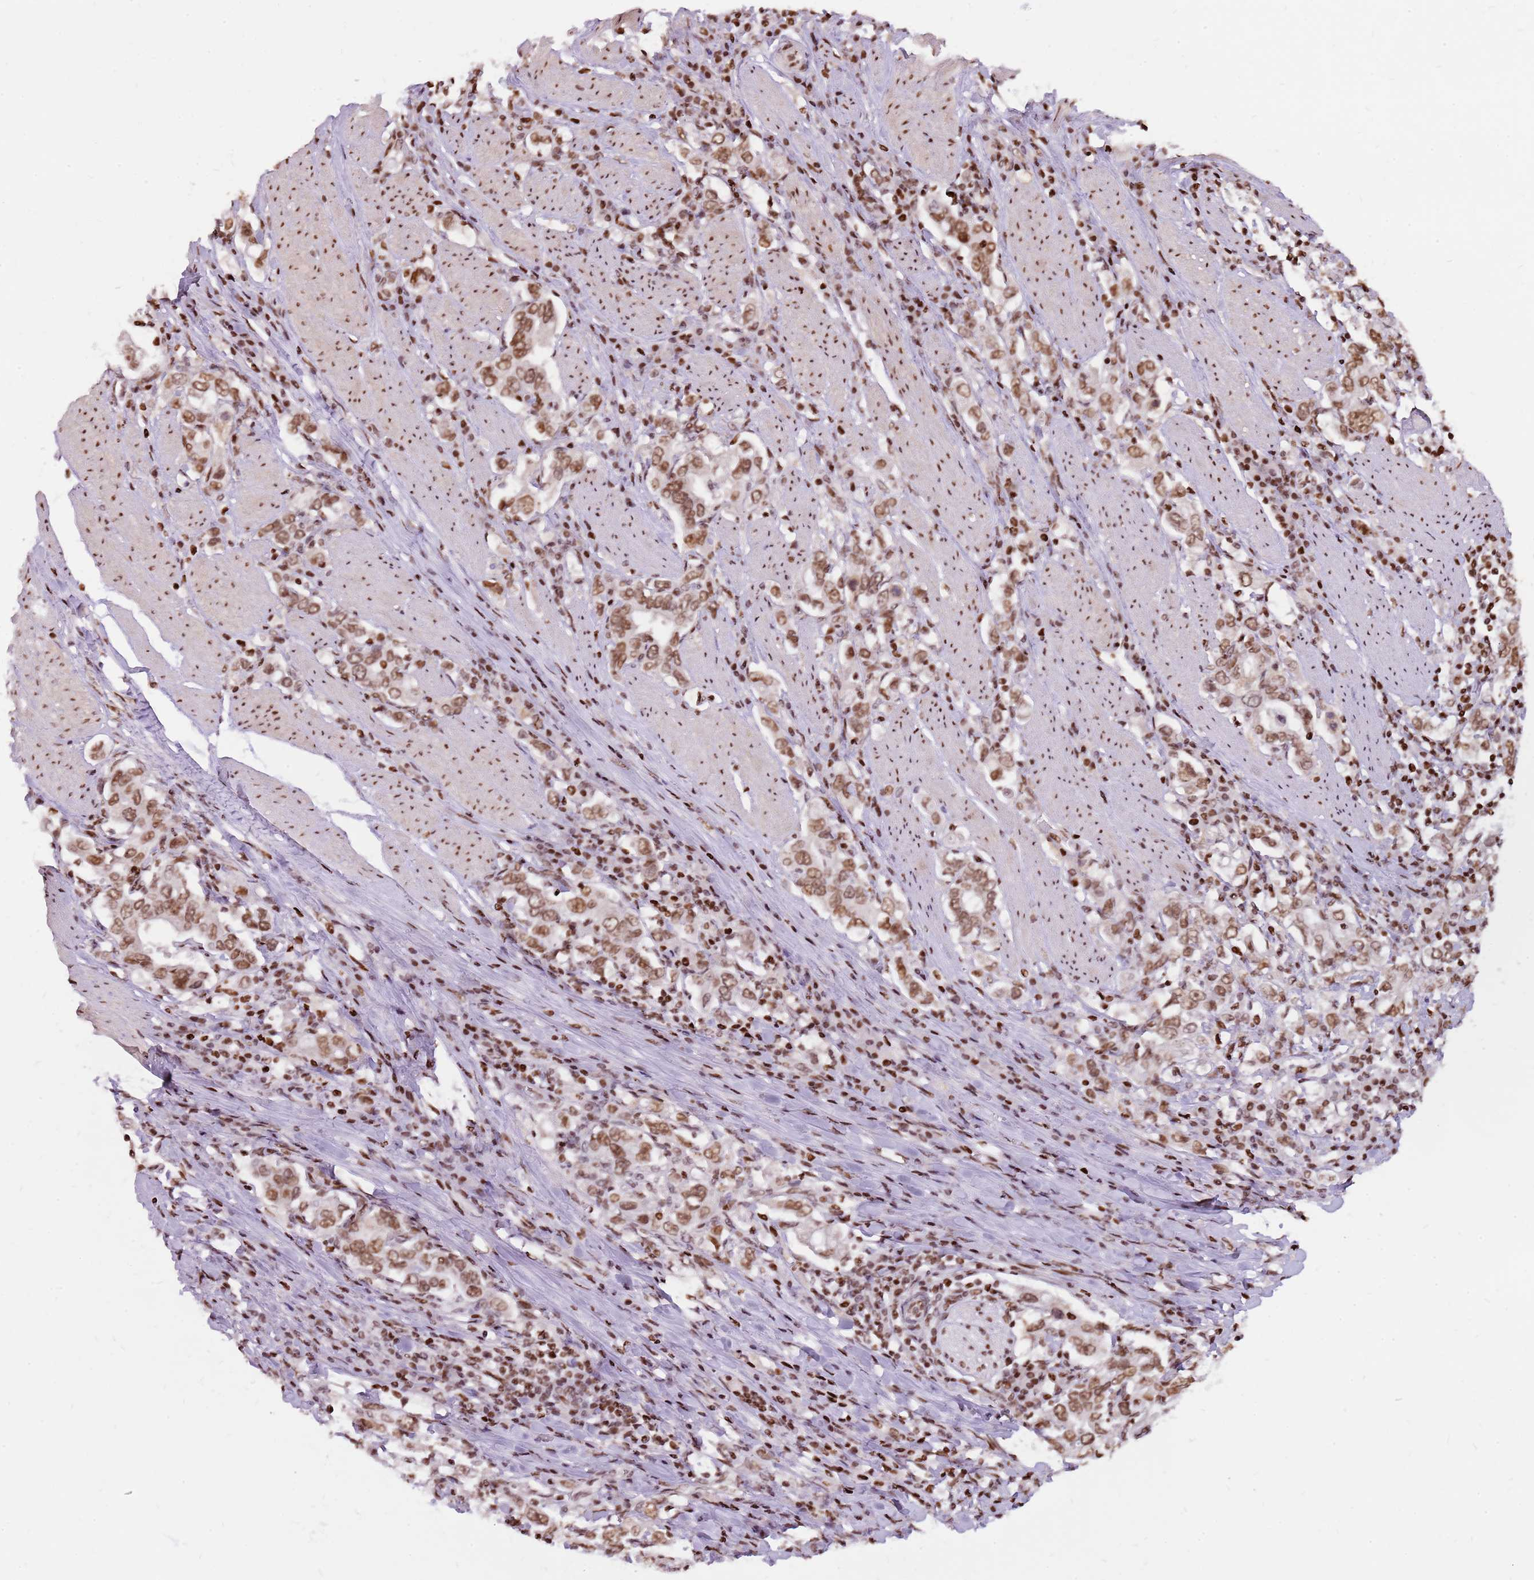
{"staining": {"intensity": "moderate", "quantity": ">75%", "location": "nuclear"}, "tissue": "stomach cancer", "cell_type": "Tumor cells", "image_type": "cancer", "snomed": [{"axis": "morphology", "description": "Adenocarcinoma, NOS"}, {"axis": "topography", "description": "Stomach, upper"}], "caption": "Immunohistochemical staining of stomach cancer (adenocarcinoma) reveals moderate nuclear protein expression in about >75% of tumor cells. Using DAB (3,3'-diaminobenzidine) (brown) and hematoxylin (blue) stains, captured at high magnification using brightfield microscopy.", "gene": "WASHC4", "patient": {"sex": "male", "age": 62}}